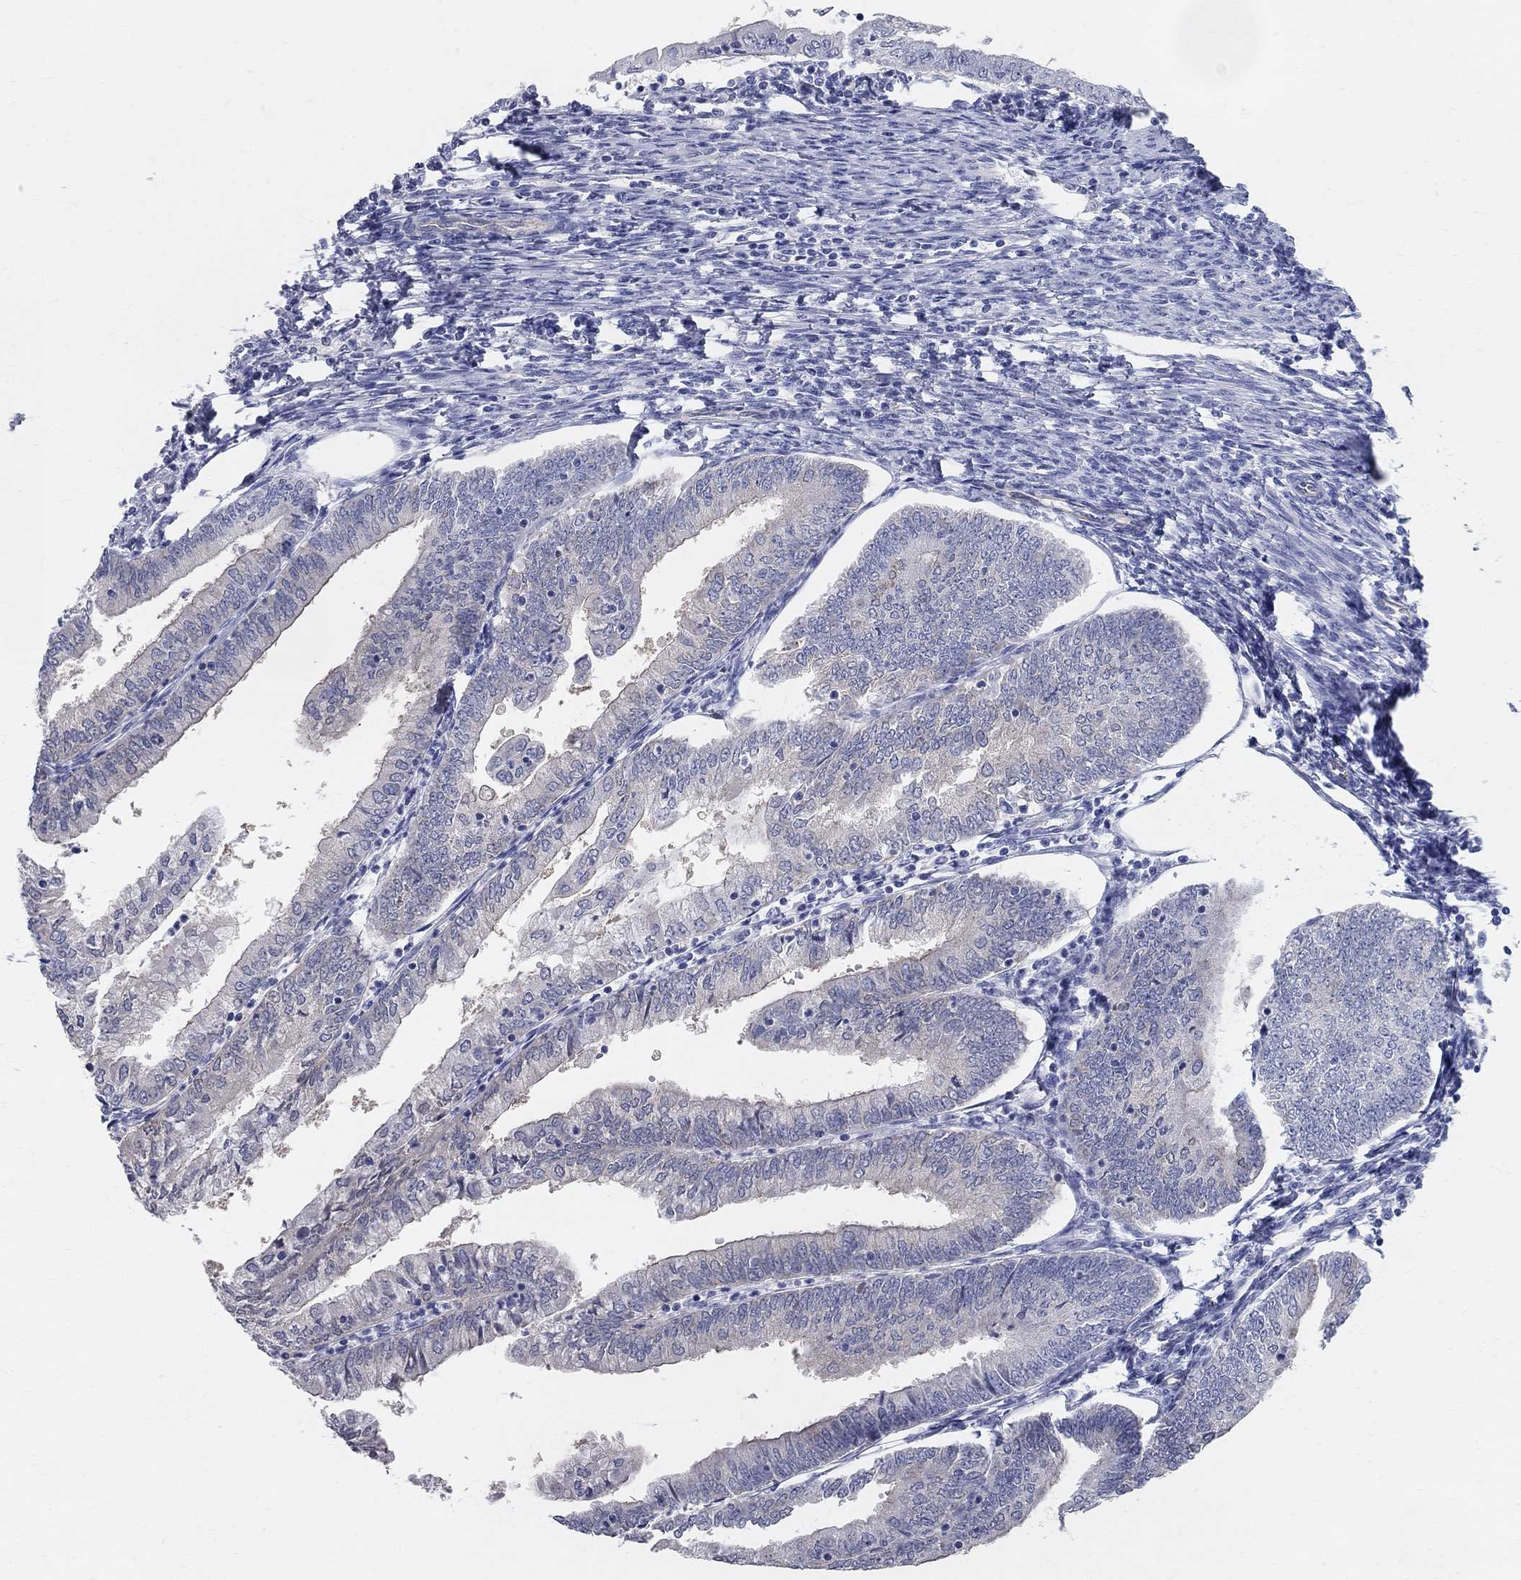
{"staining": {"intensity": "negative", "quantity": "none", "location": "none"}, "tissue": "endometrial cancer", "cell_type": "Tumor cells", "image_type": "cancer", "snomed": [{"axis": "morphology", "description": "Adenocarcinoma, NOS"}, {"axis": "topography", "description": "Endometrium"}], "caption": "Endometrial adenocarcinoma was stained to show a protein in brown. There is no significant expression in tumor cells.", "gene": "AOX1", "patient": {"sex": "female", "age": 55}}